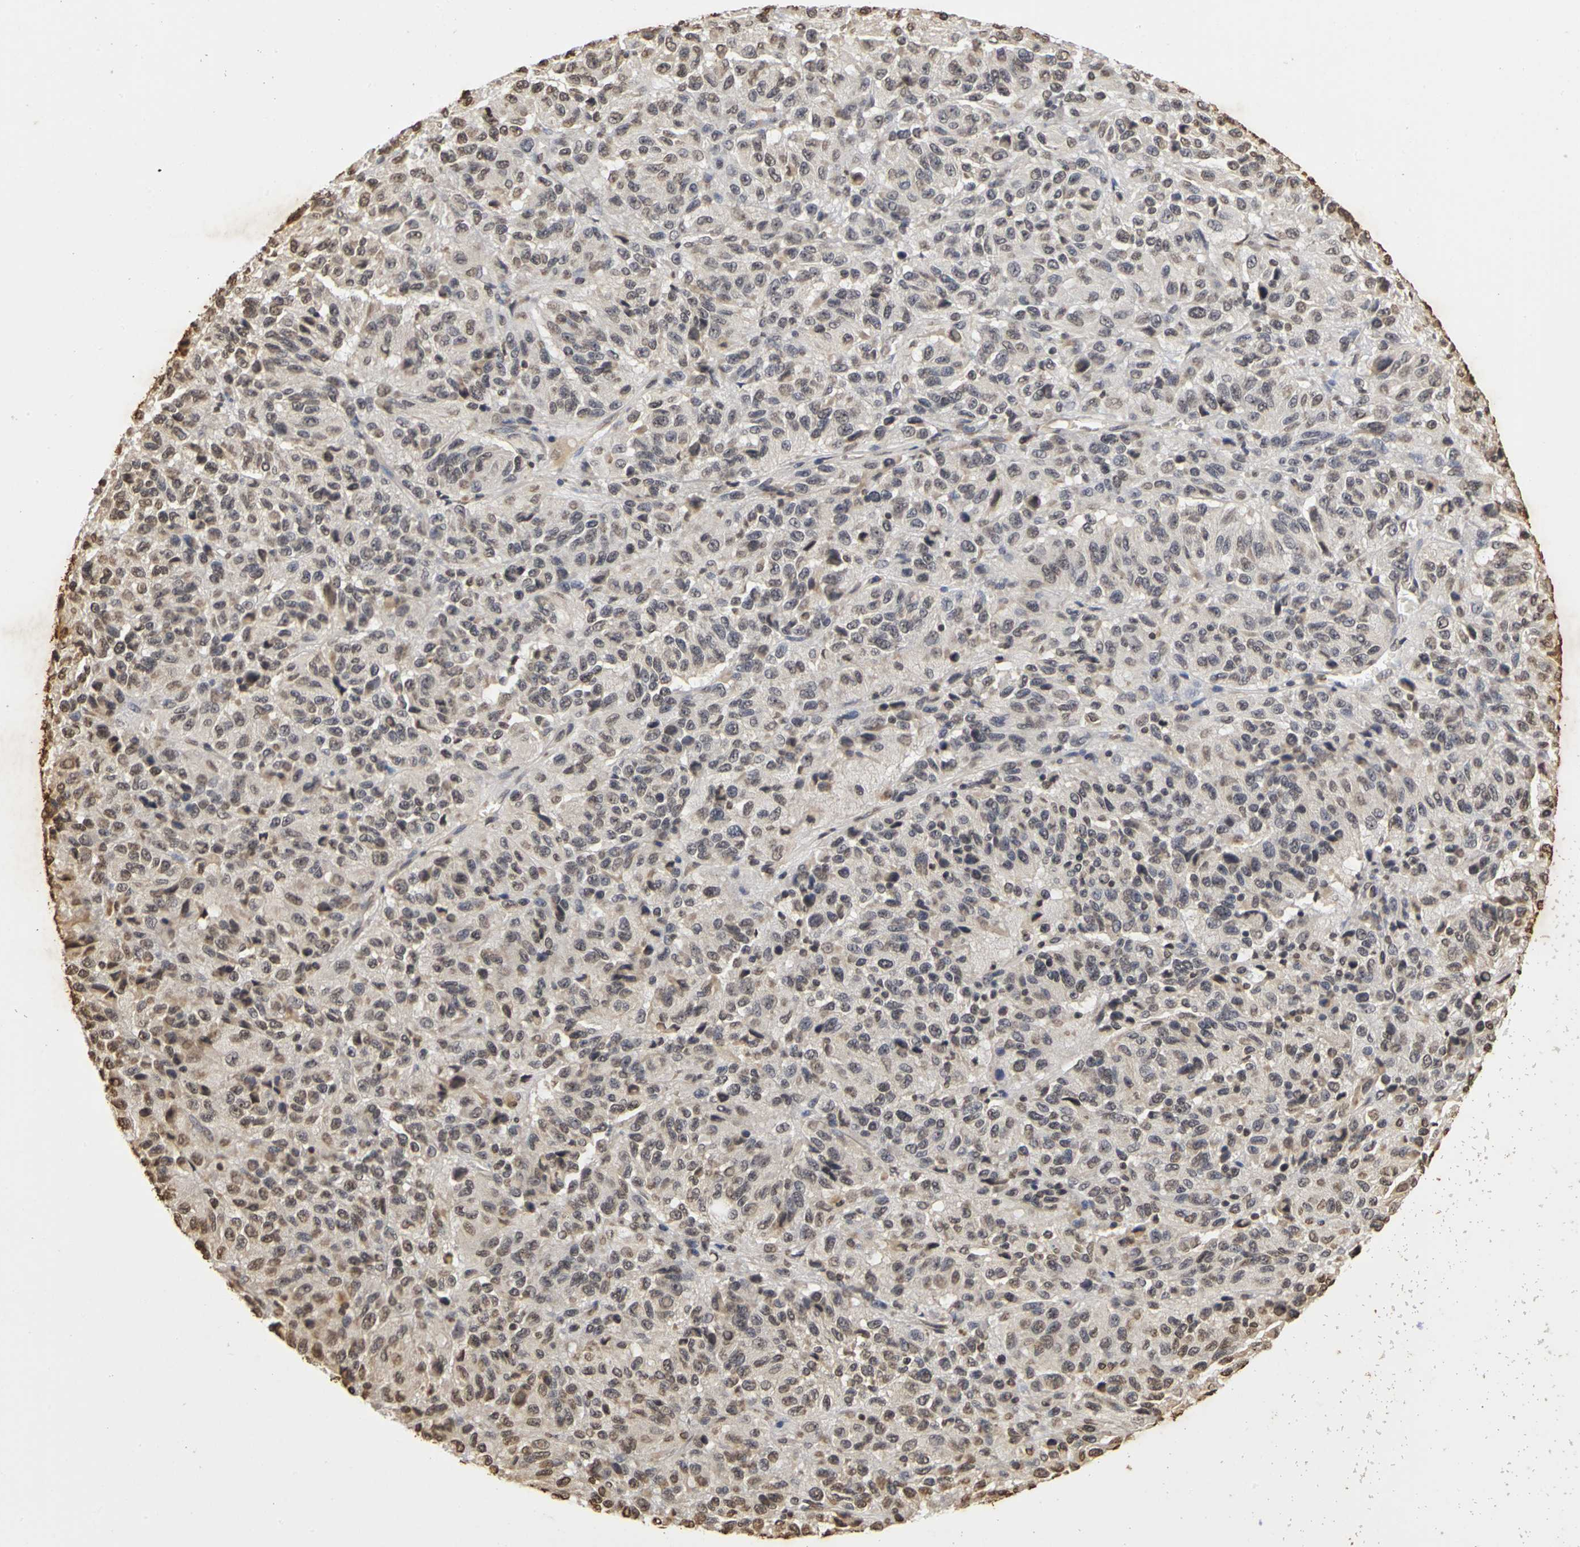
{"staining": {"intensity": "weak", "quantity": "25%-75%", "location": "nuclear"}, "tissue": "melanoma", "cell_type": "Tumor cells", "image_type": "cancer", "snomed": [{"axis": "morphology", "description": "Malignant melanoma, Metastatic site"}, {"axis": "topography", "description": "Lung"}], "caption": "A low amount of weak nuclear expression is present in approximately 25%-75% of tumor cells in melanoma tissue.", "gene": "ERCC2", "patient": {"sex": "male", "age": 64}}